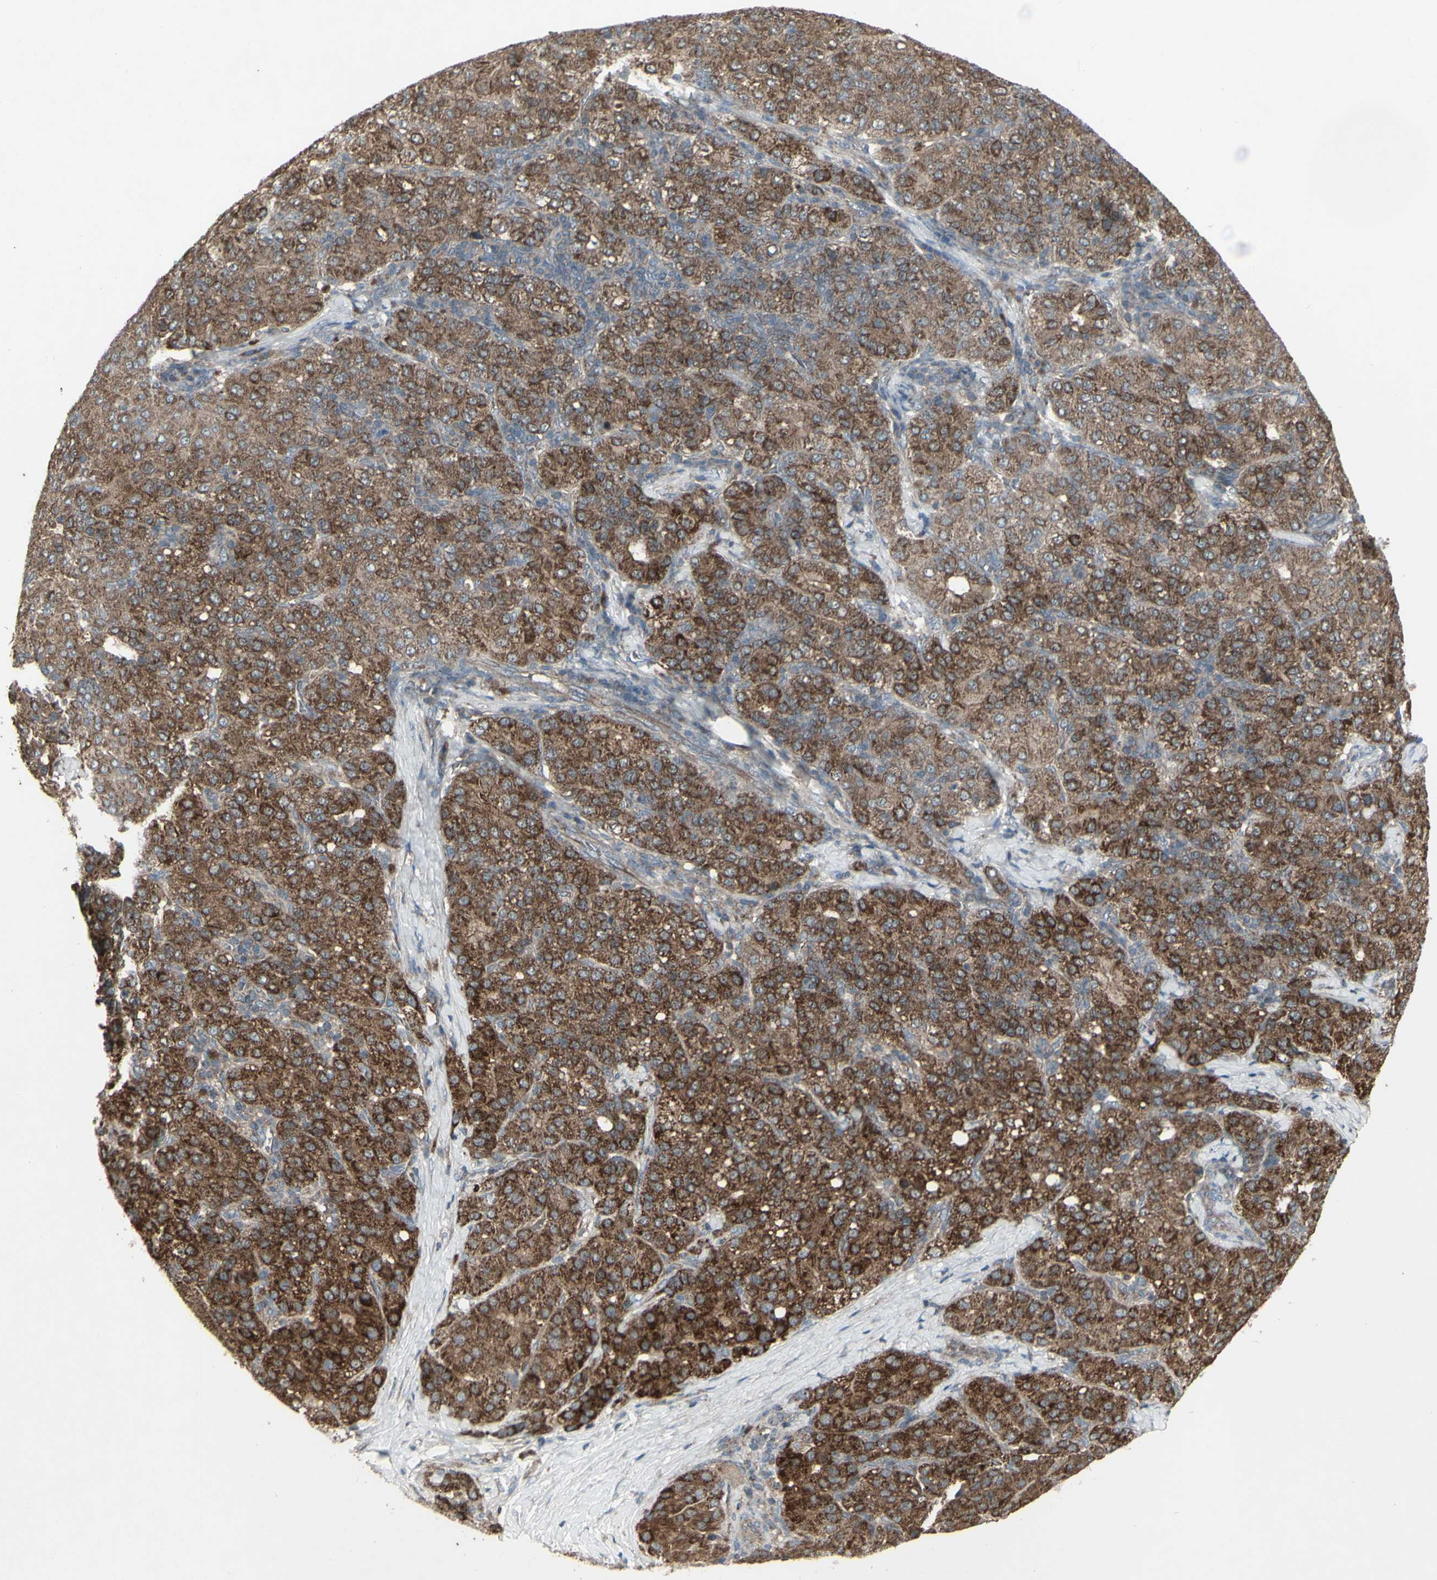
{"staining": {"intensity": "strong", "quantity": ">75%", "location": "cytoplasmic/membranous"}, "tissue": "liver cancer", "cell_type": "Tumor cells", "image_type": "cancer", "snomed": [{"axis": "morphology", "description": "Carcinoma, Hepatocellular, NOS"}, {"axis": "topography", "description": "Liver"}], "caption": "An immunohistochemistry (IHC) histopathology image of tumor tissue is shown. Protein staining in brown highlights strong cytoplasmic/membranous positivity in liver cancer (hepatocellular carcinoma) within tumor cells.", "gene": "SHC1", "patient": {"sex": "male", "age": 65}}